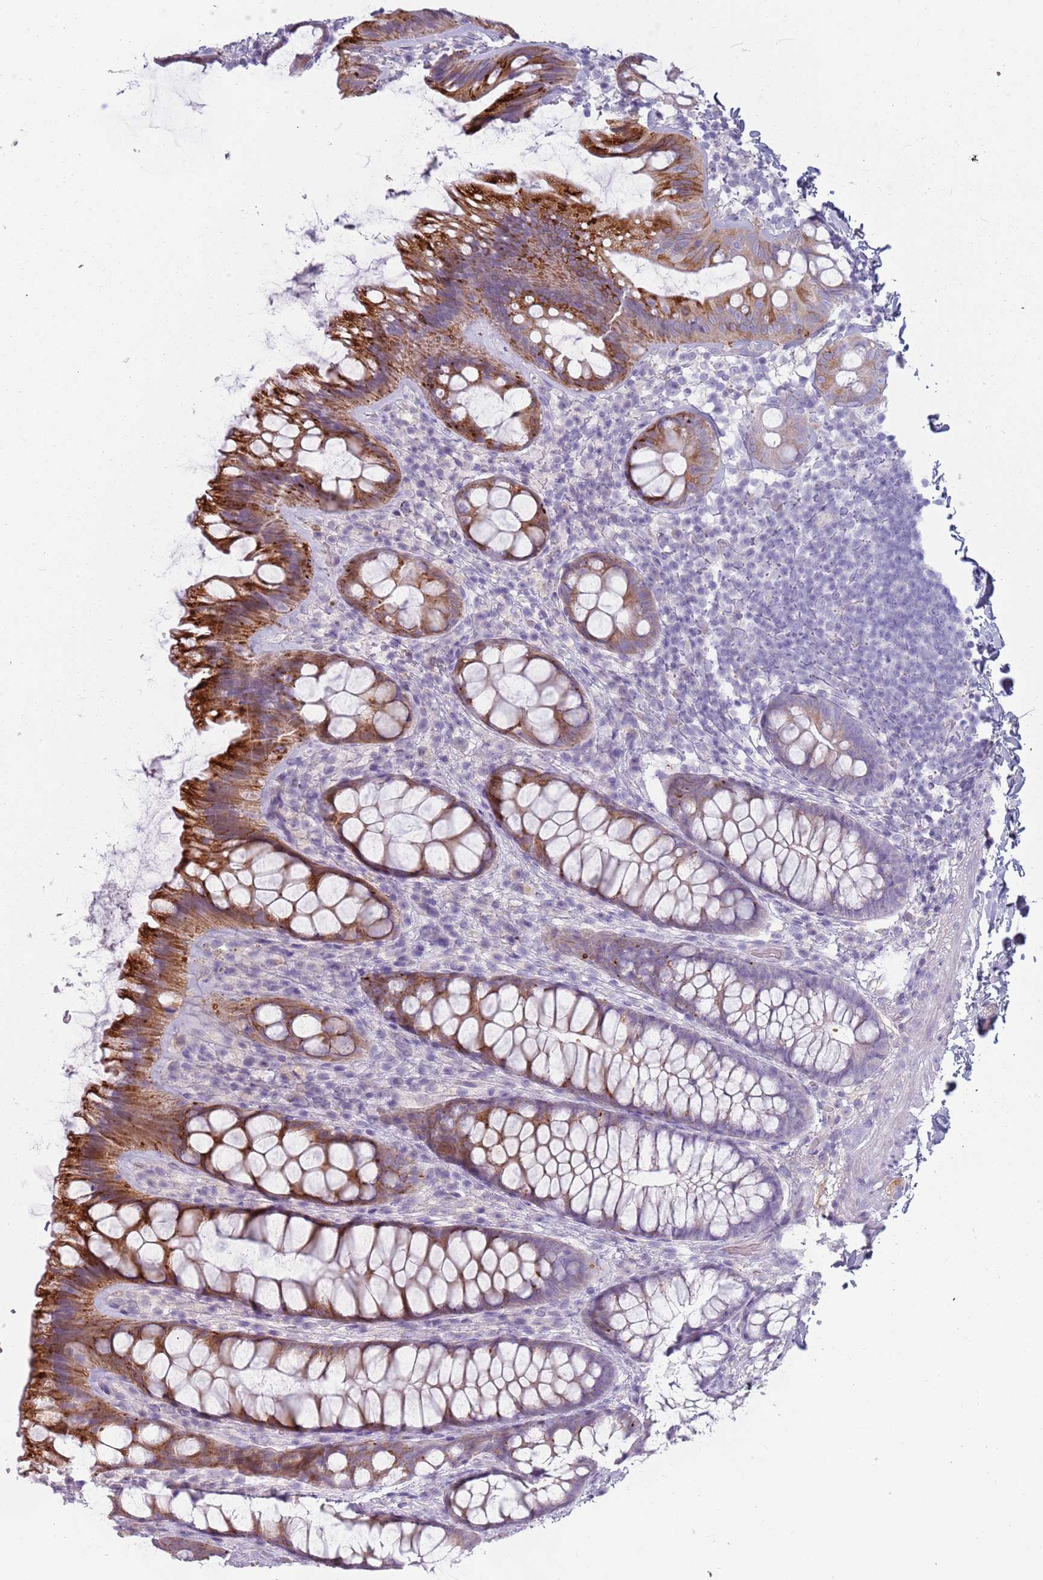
{"staining": {"intensity": "weak", "quantity": "<25%", "location": "cytoplasmic/membranous"}, "tissue": "colon", "cell_type": "Endothelial cells", "image_type": "normal", "snomed": [{"axis": "morphology", "description": "Normal tissue, NOS"}, {"axis": "topography", "description": "Colon"}], "caption": "A high-resolution photomicrograph shows immunohistochemistry staining of benign colon, which shows no significant expression in endothelial cells.", "gene": "TNFRSF6B", "patient": {"sex": "male", "age": 46}}